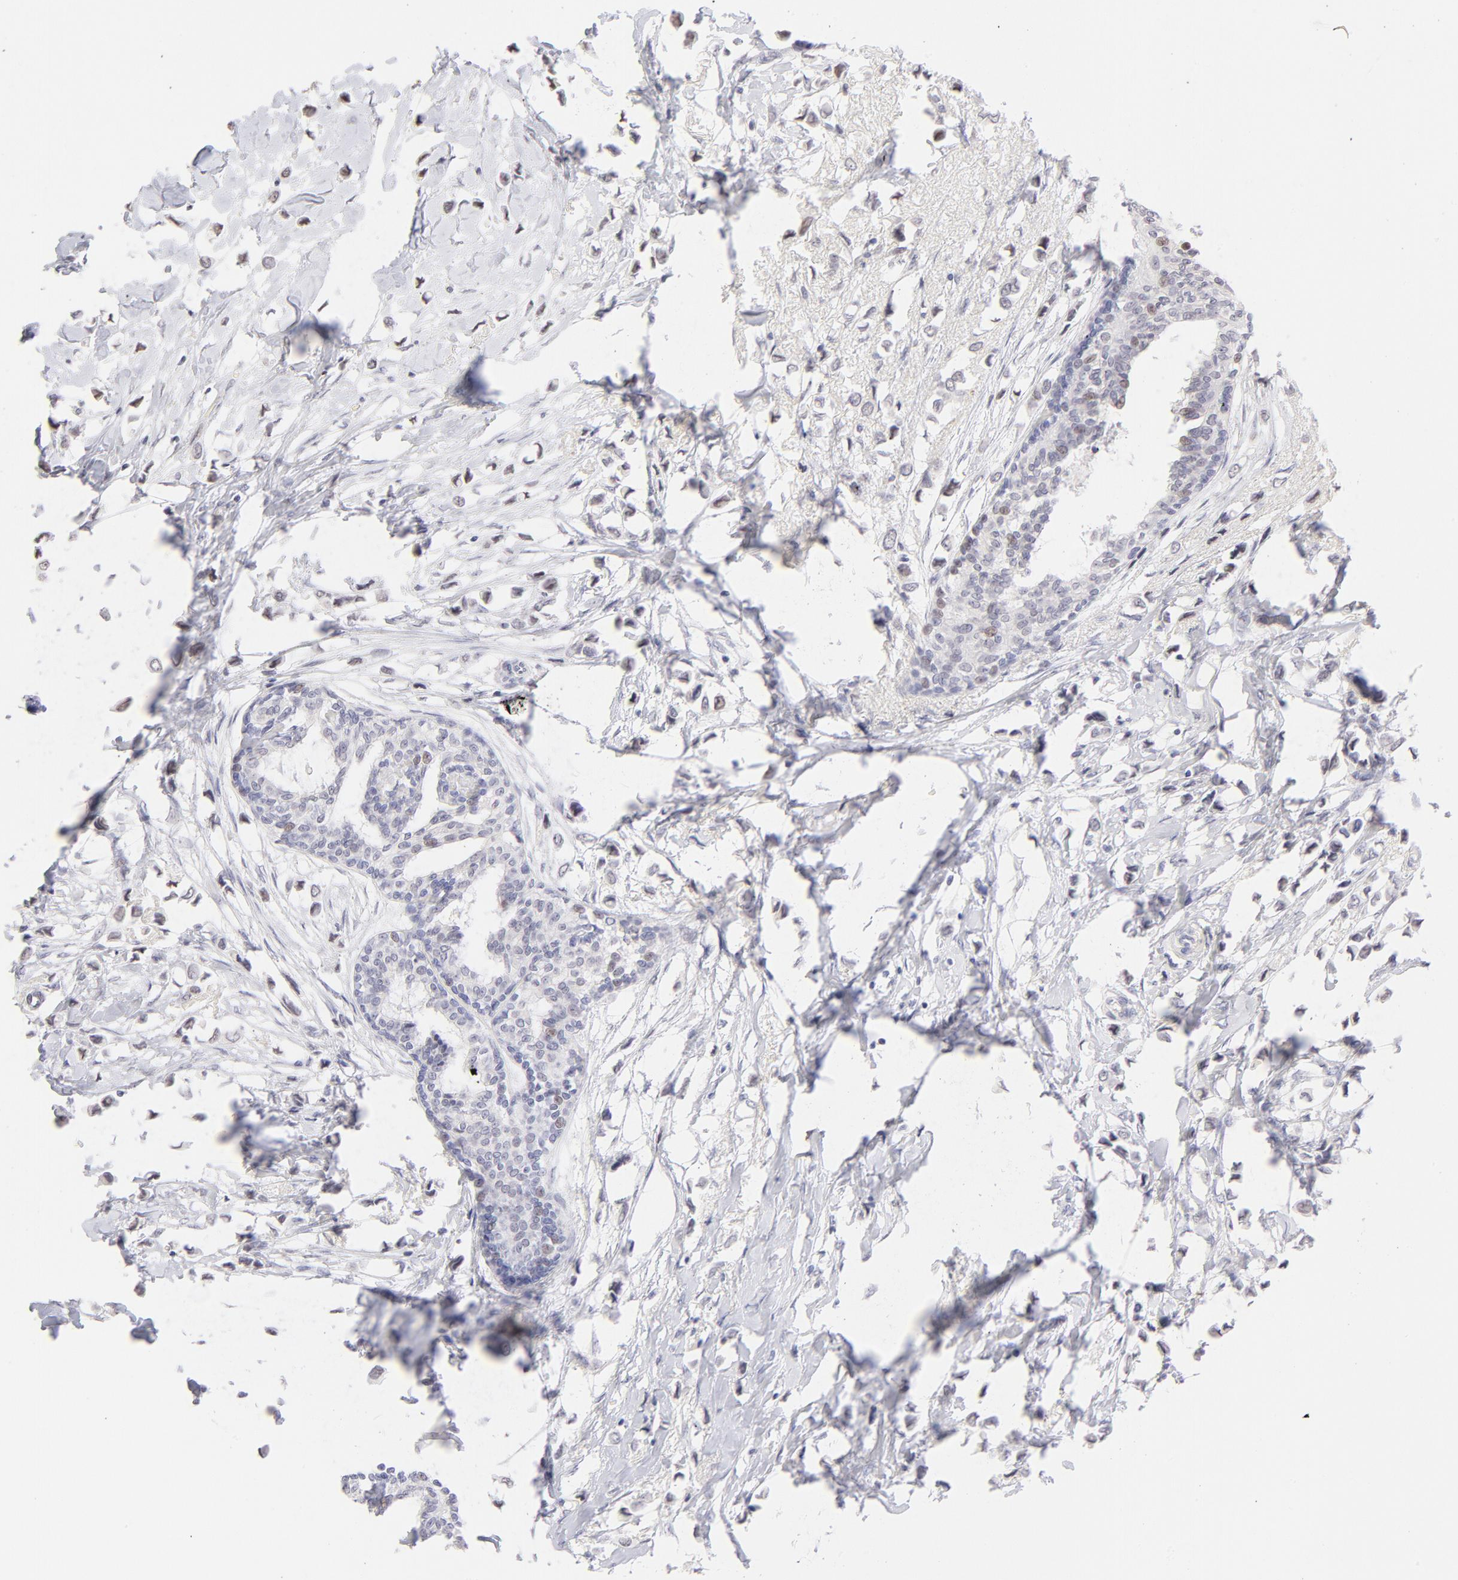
{"staining": {"intensity": "negative", "quantity": "none", "location": "none"}, "tissue": "breast cancer", "cell_type": "Tumor cells", "image_type": "cancer", "snomed": [{"axis": "morphology", "description": "Lobular carcinoma"}, {"axis": "topography", "description": "Breast"}], "caption": "DAB (3,3'-diaminobenzidine) immunohistochemical staining of breast cancer reveals no significant staining in tumor cells.", "gene": "LTB4R", "patient": {"sex": "female", "age": 51}}